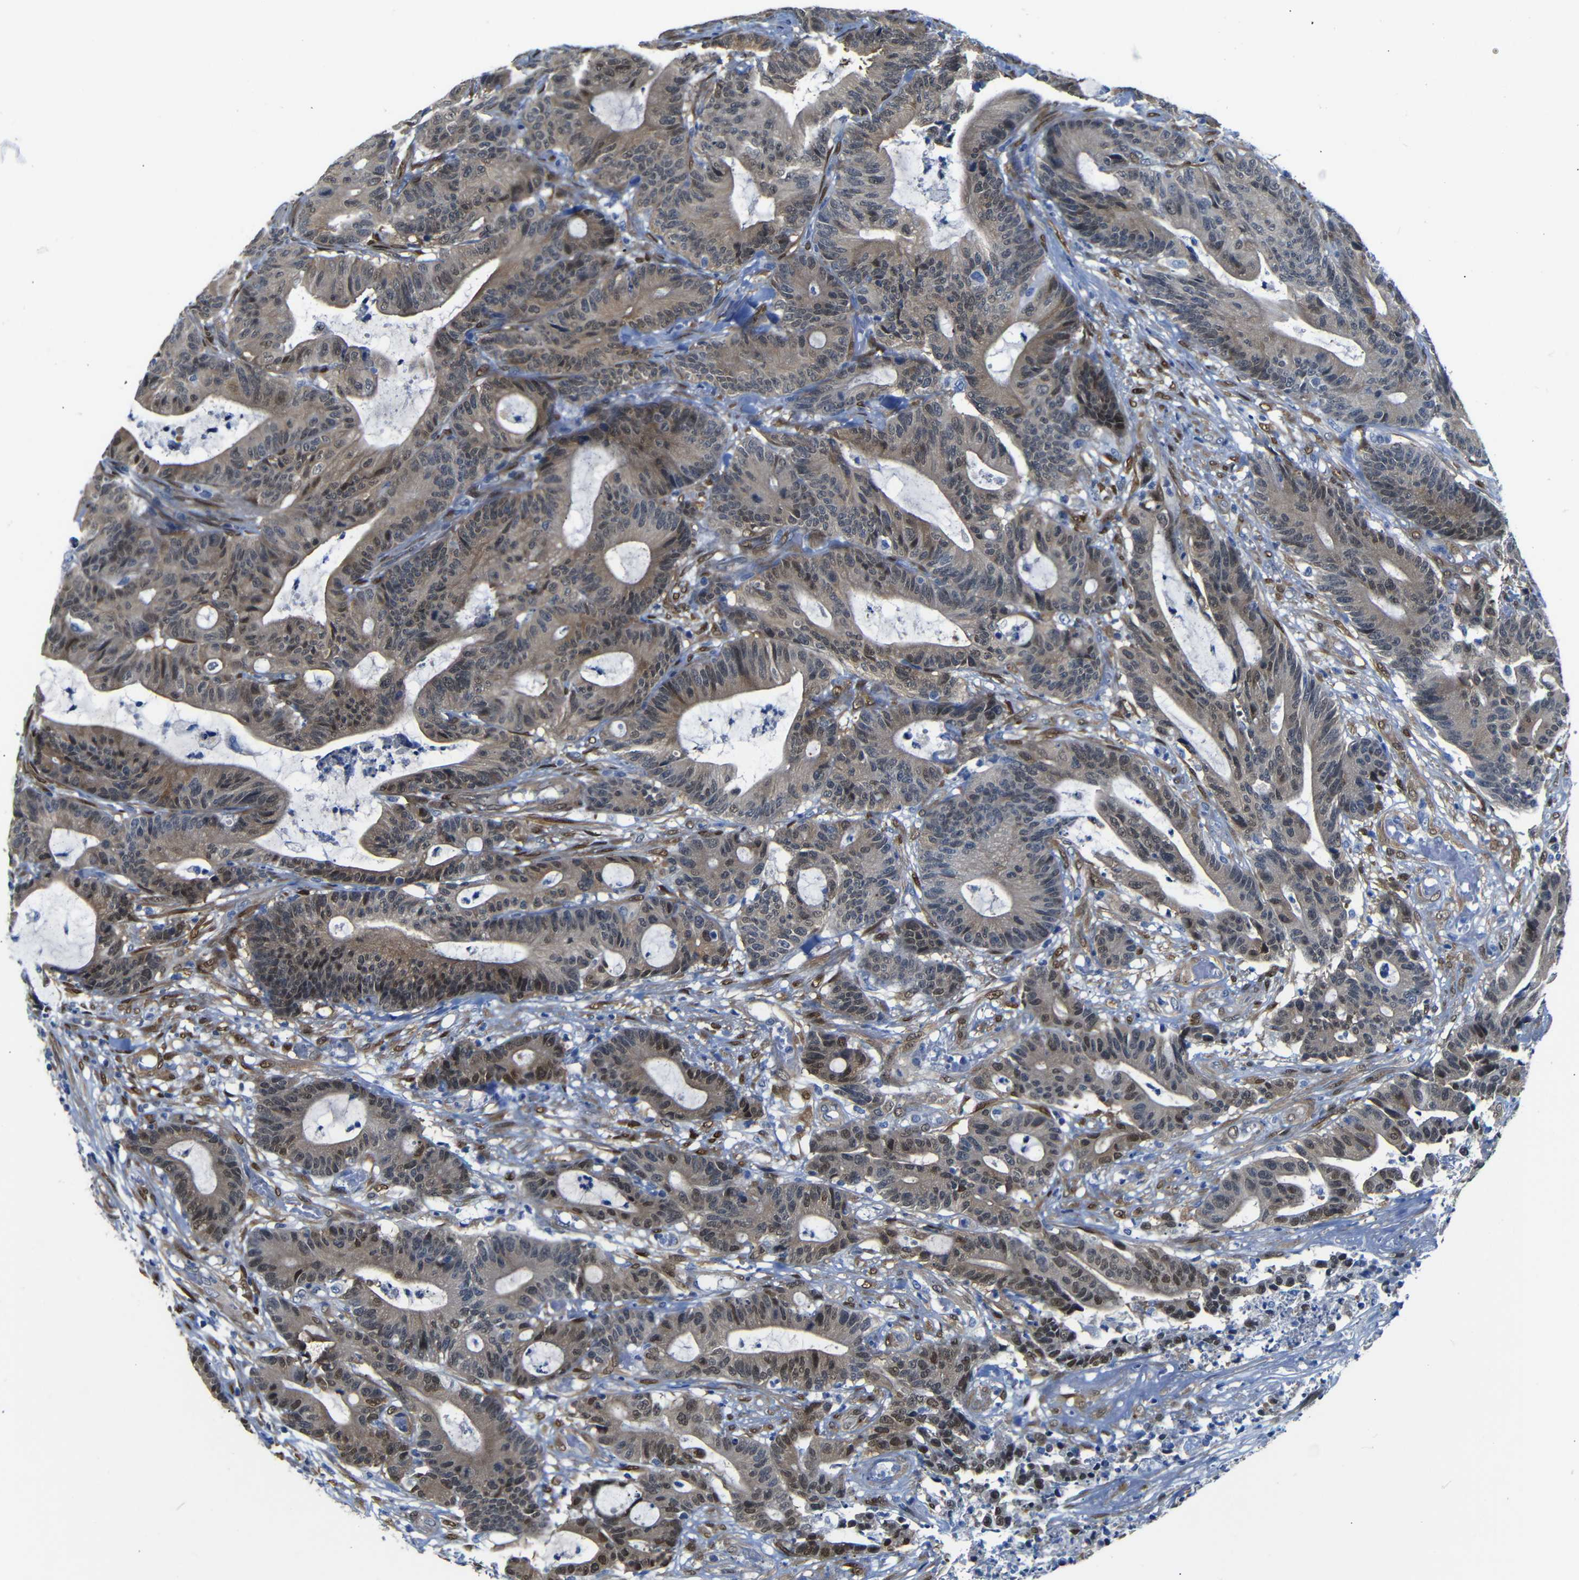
{"staining": {"intensity": "moderate", "quantity": ">75%", "location": "cytoplasmic/membranous,nuclear"}, "tissue": "colorectal cancer", "cell_type": "Tumor cells", "image_type": "cancer", "snomed": [{"axis": "morphology", "description": "Adenocarcinoma, NOS"}, {"axis": "topography", "description": "Colon"}], "caption": "Immunohistochemical staining of human adenocarcinoma (colorectal) exhibits medium levels of moderate cytoplasmic/membranous and nuclear protein positivity in approximately >75% of tumor cells. Using DAB (3,3'-diaminobenzidine) (brown) and hematoxylin (blue) stains, captured at high magnification using brightfield microscopy.", "gene": "YAP1", "patient": {"sex": "female", "age": 84}}